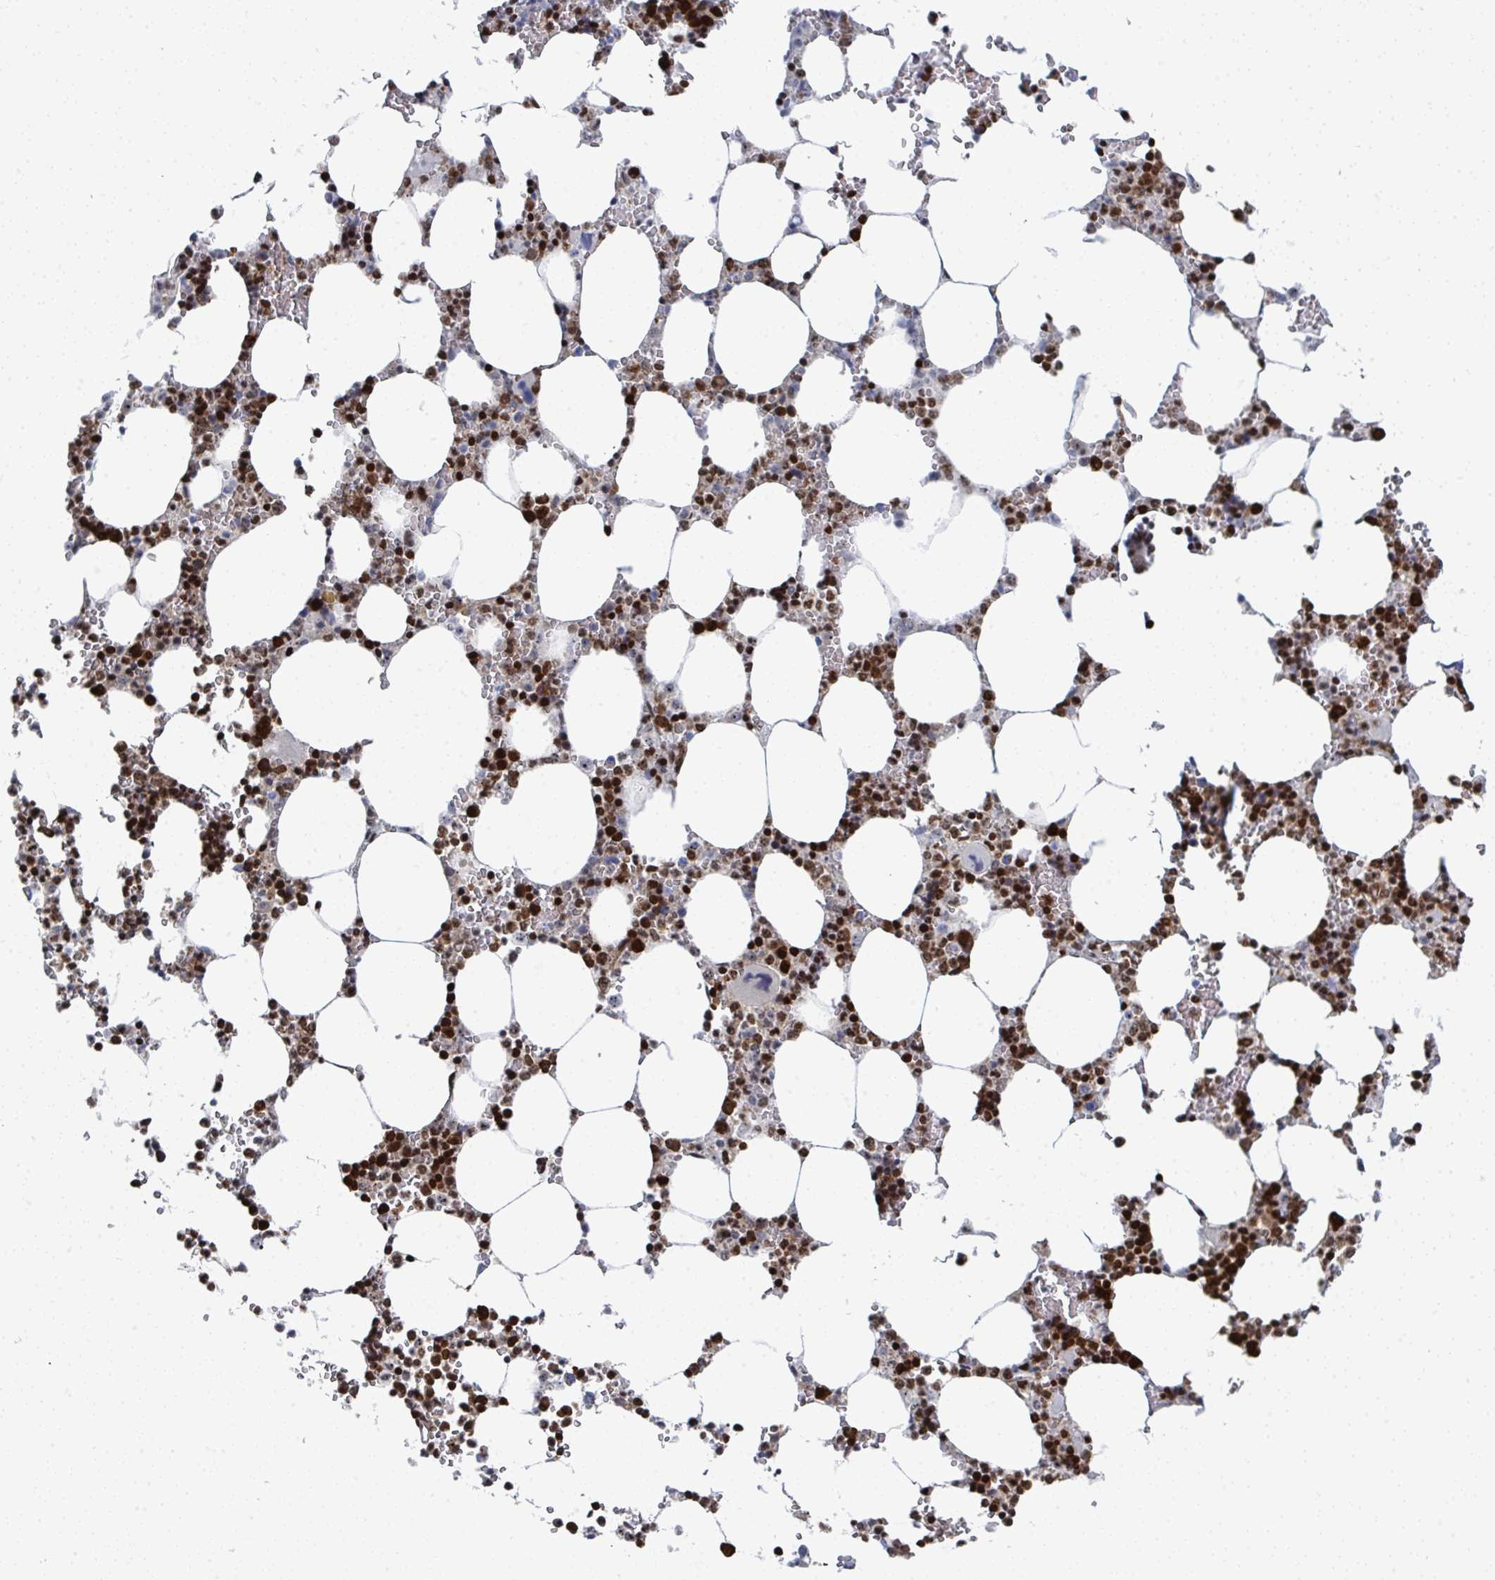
{"staining": {"intensity": "strong", "quantity": ">75%", "location": "nuclear"}, "tissue": "bone marrow", "cell_type": "Hematopoietic cells", "image_type": "normal", "snomed": [{"axis": "morphology", "description": "Normal tissue, NOS"}, {"axis": "topography", "description": "Bone marrow"}], "caption": "Bone marrow stained with DAB immunohistochemistry (IHC) exhibits high levels of strong nuclear staining in approximately >75% of hematopoietic cells.", "gene": "GAR1", "patient": {"sex": "male", "age": 64}}